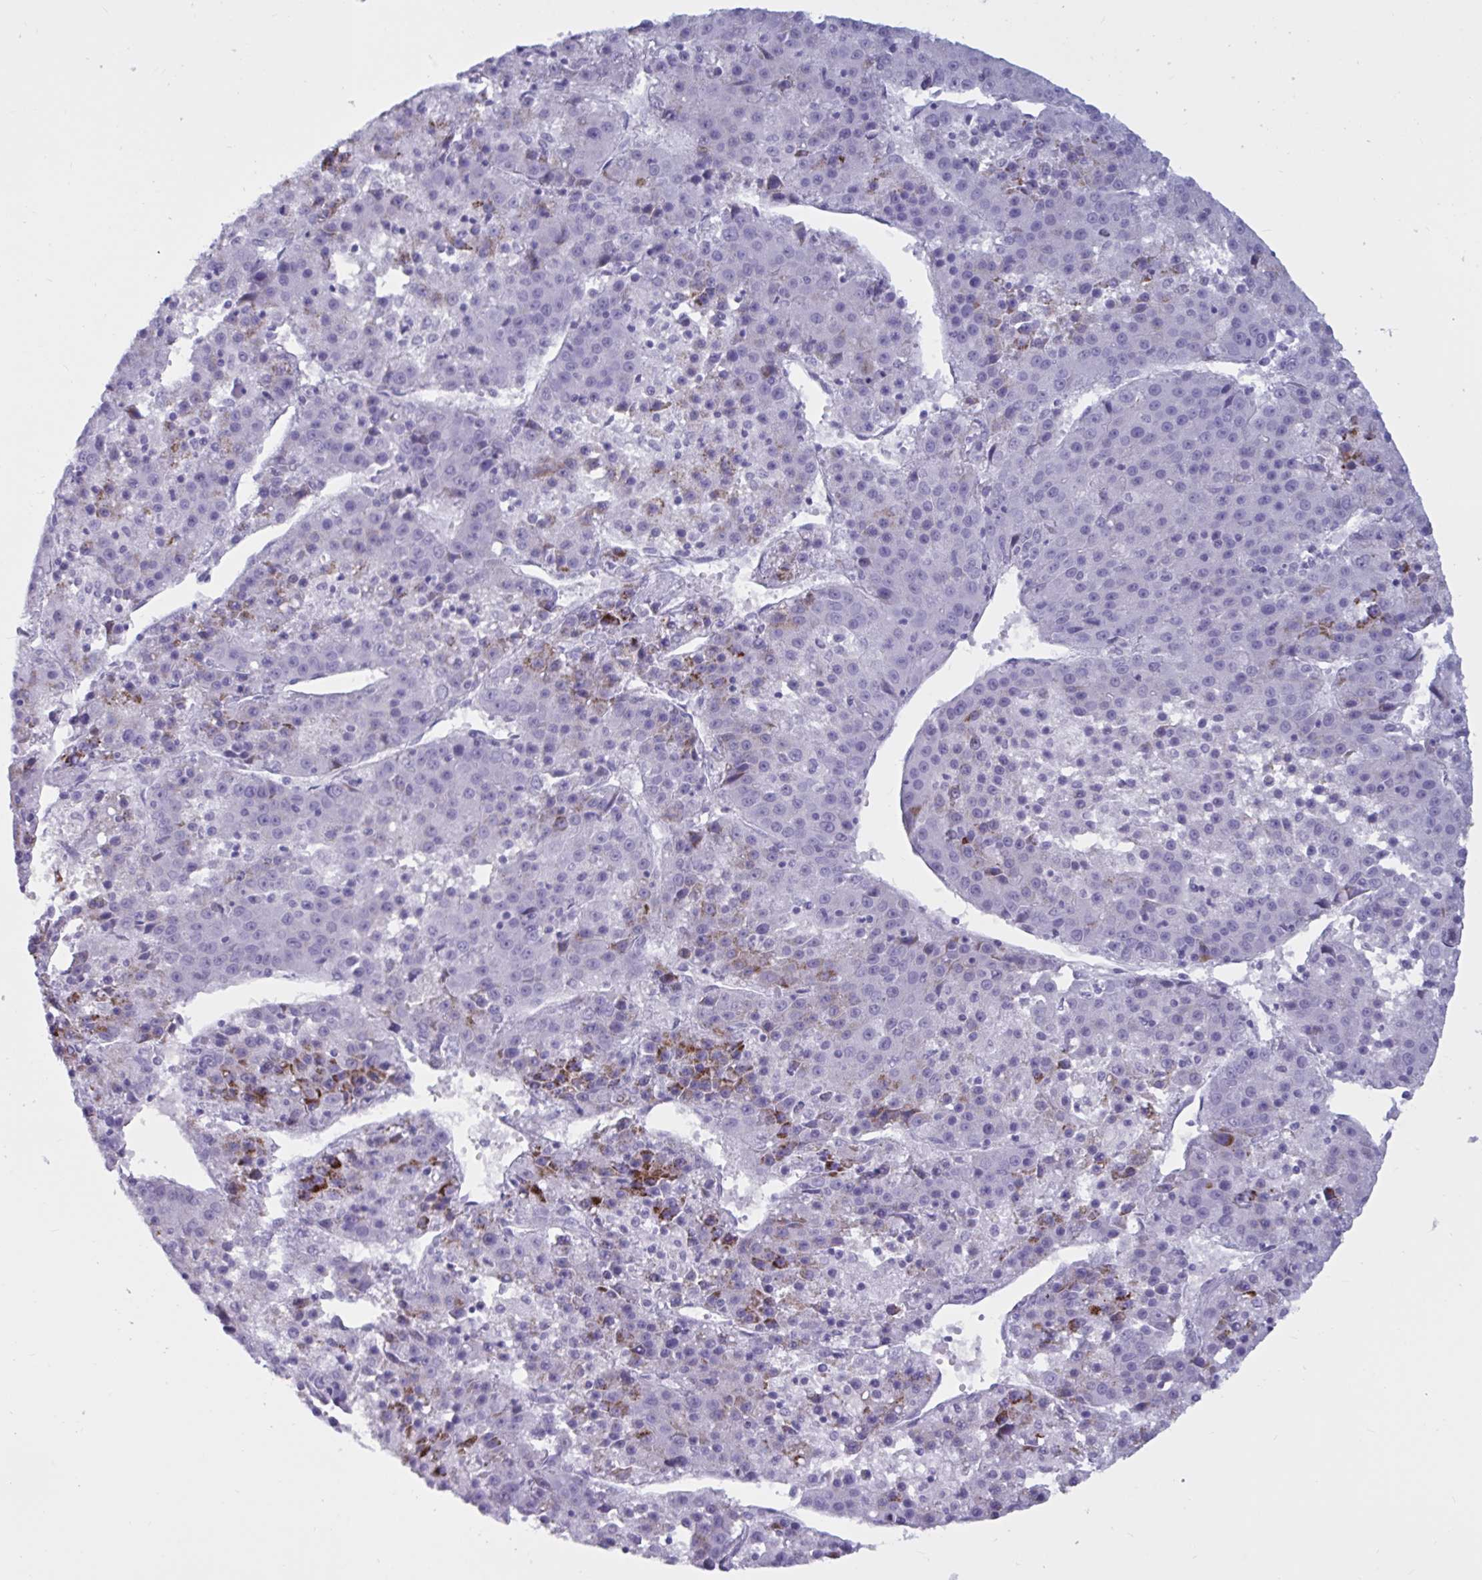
{"staining": {"intensity": "strong", "quantity": "<25%", "location": "cytoplasmic/membranous"}, "tissue": "liver cancer", "cell_type": "Tumor cells", "image_type": "cancer", "snomed": [{"axis": "morphology", "description": "Carcinoma, Hepatocellular, NOS"}, {"axis": "topography", "description": "Liver"}], "caption": "The immunohistochemical stain labels strong cytoplasmic/membranous expression in tumor cells of liver cancer tissue.", "gene": "BBS10", "patient": {"sex": "female", "age": 53}}